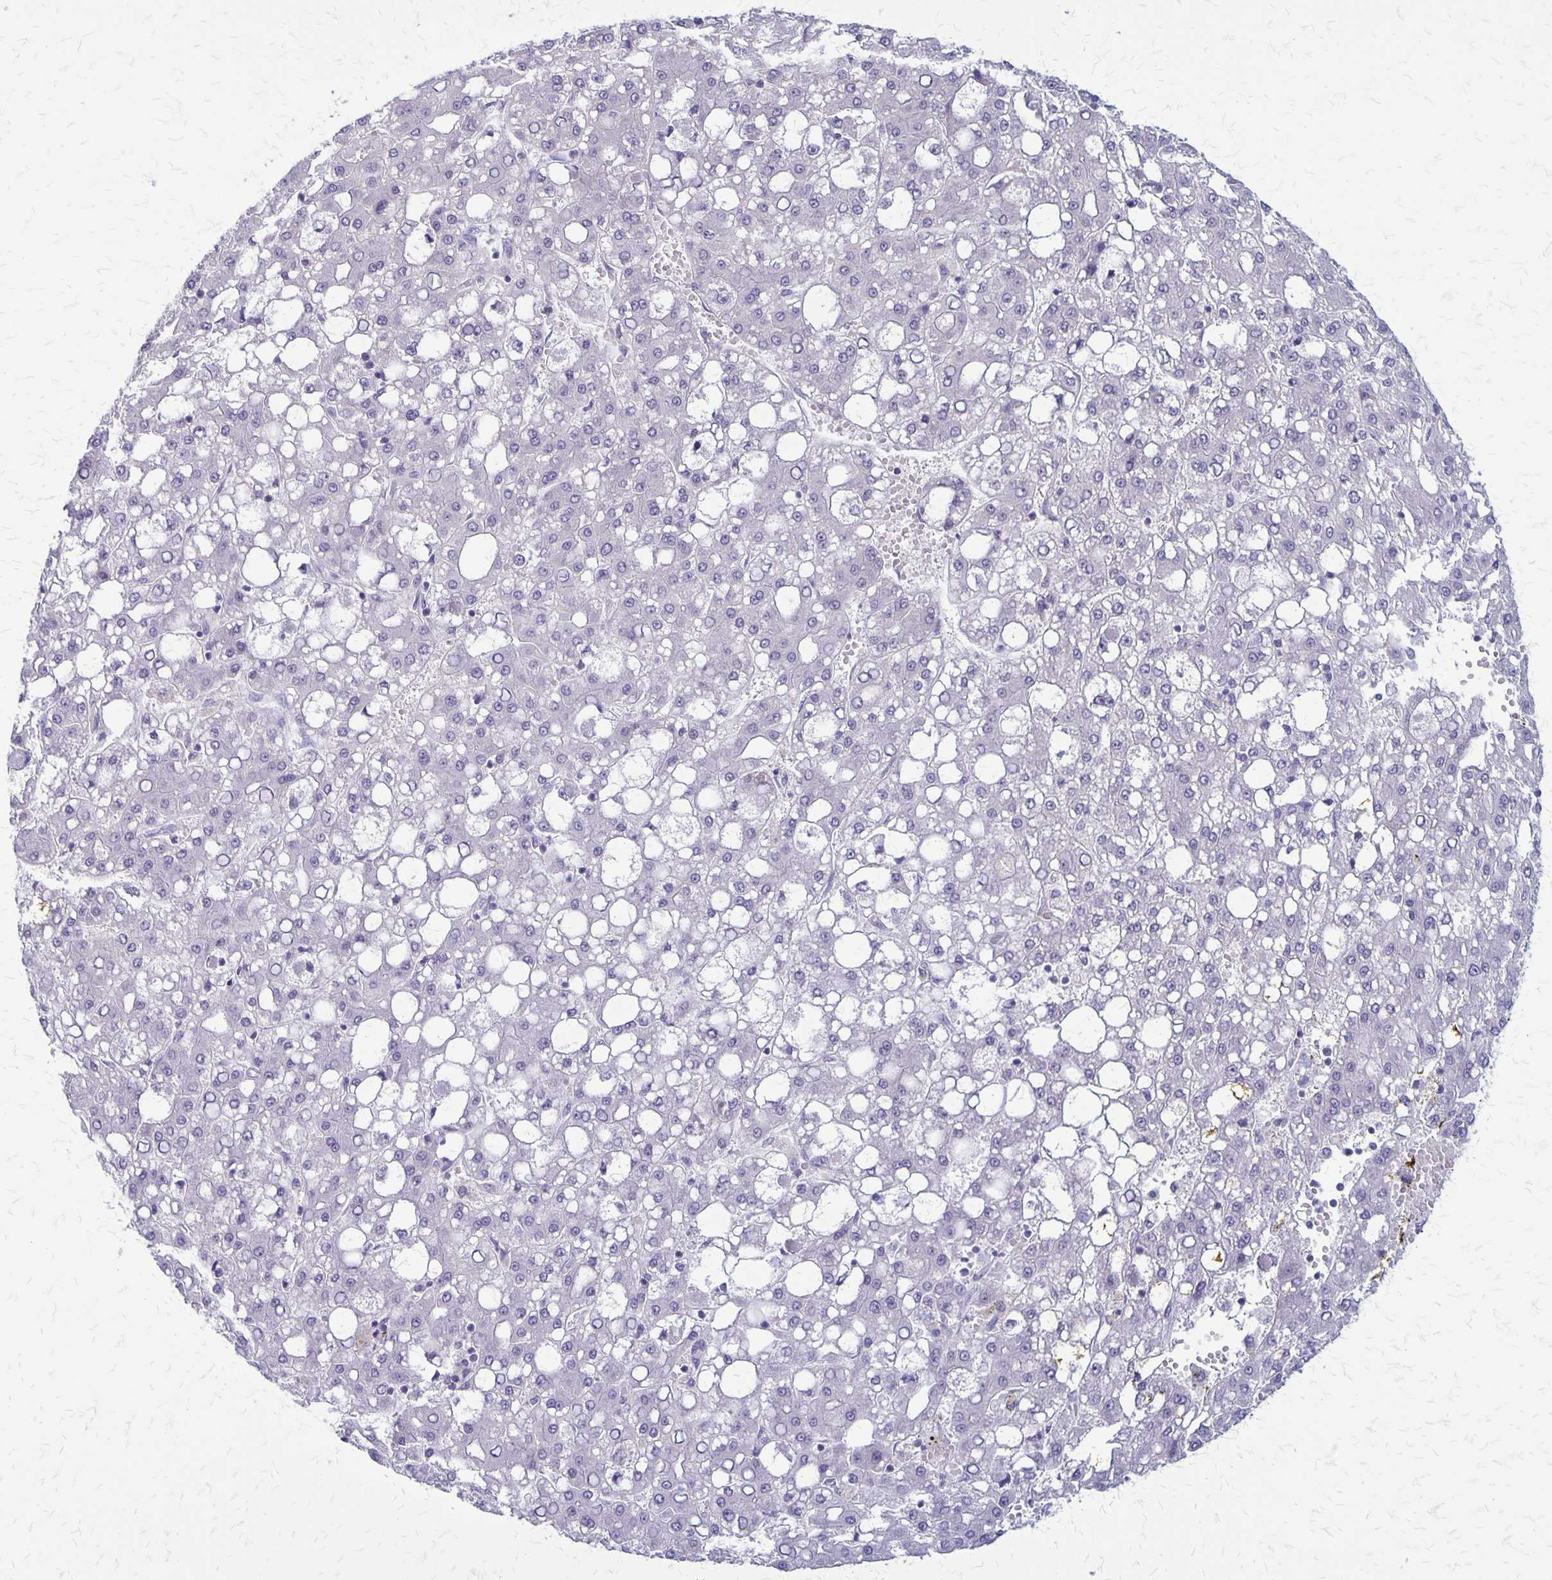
{"staining": {"intensity": "negative", "quantity": "none", "location": "none"}, "tissue": "liver cancer", "cell_type": "Tumor cells", "image_type": "cancer", "snomed": [{"axis": "morphology", "description": "Carcinoma, Hepatocellular, NOS"}, {"axis": "topography", "description": "Liver"}], "caption": "DAB immunohistochemical staining of liver hepatocellular carcinoma displays no significant expression in tumor cells.", "gene": "PLXNB3", "patient": {"sex": "male", "age": 65}}